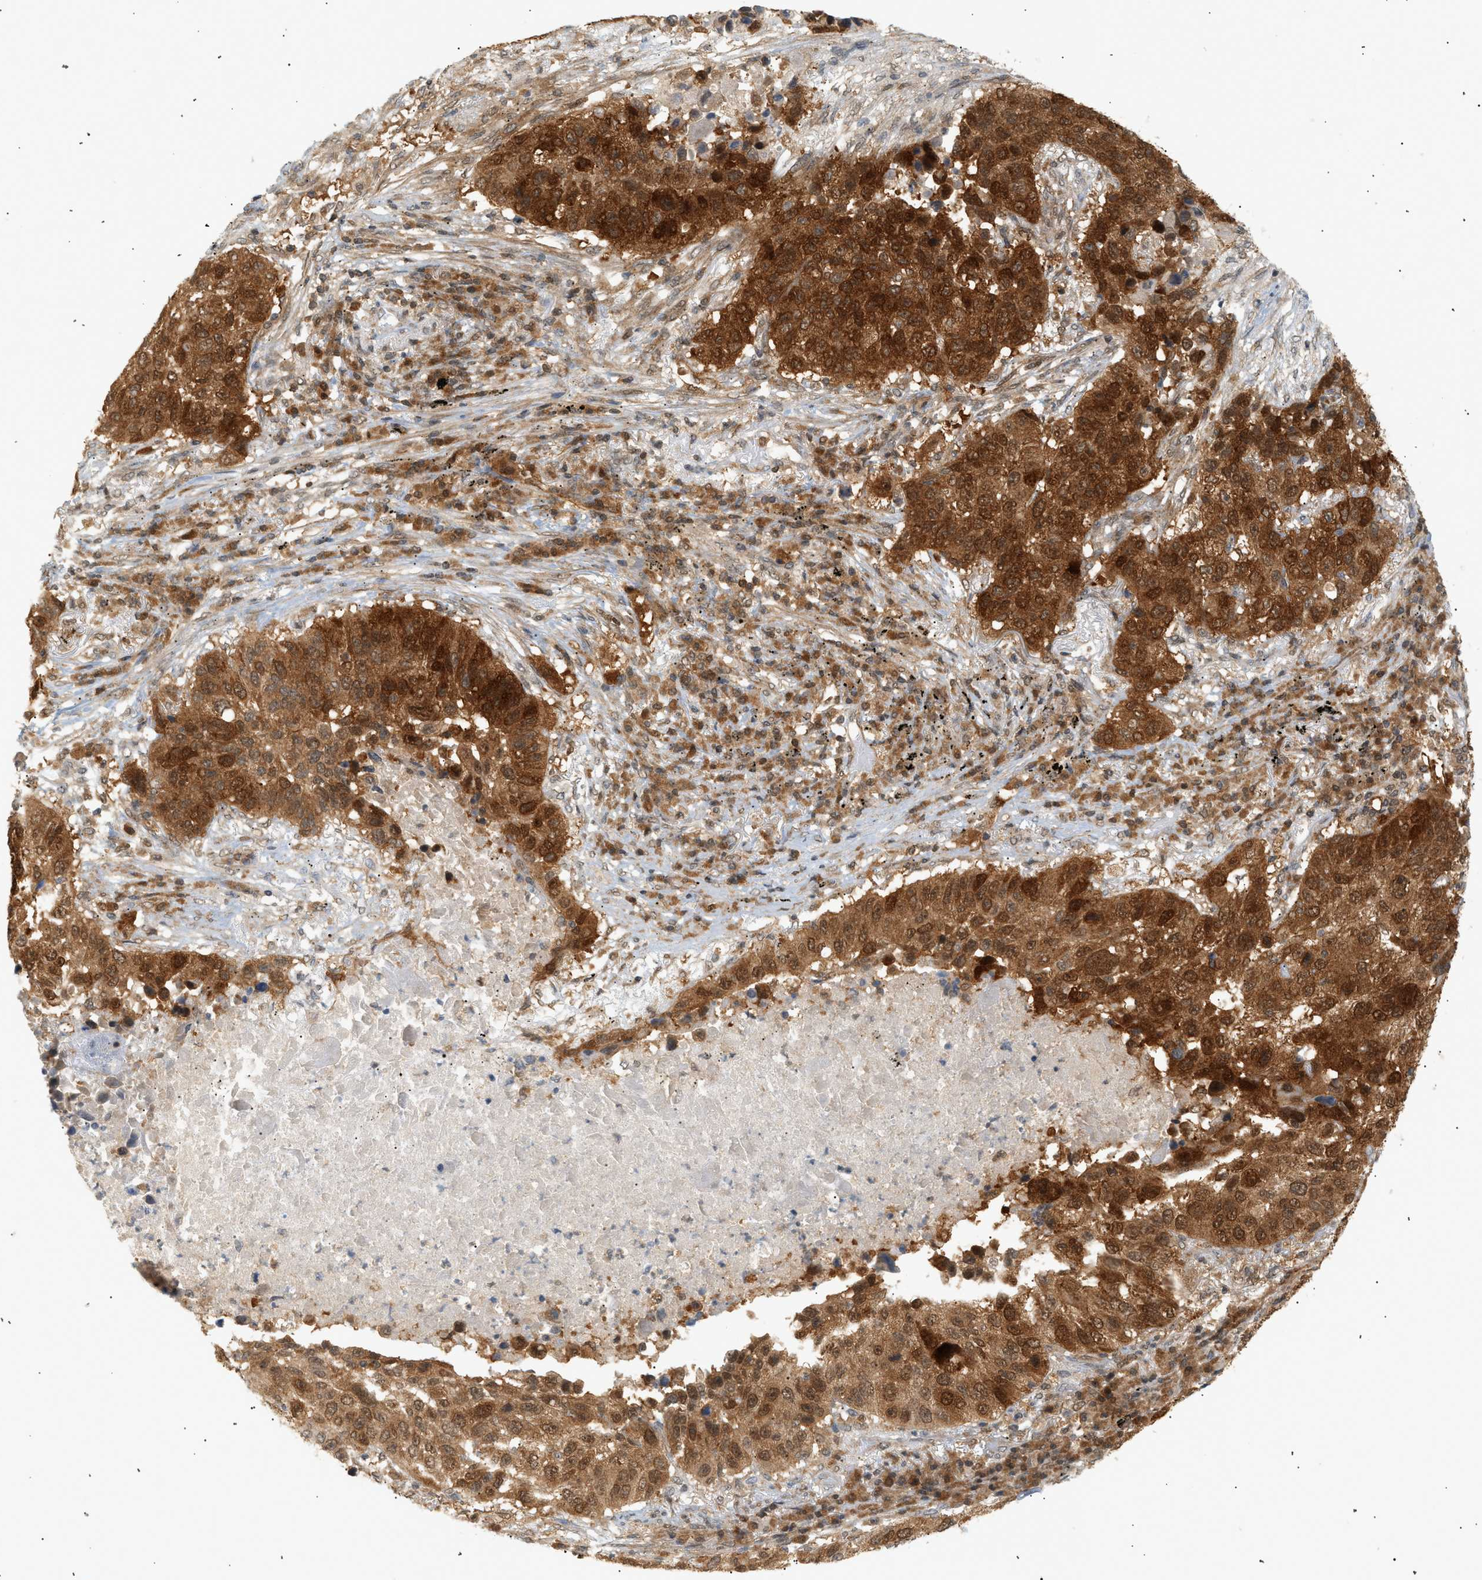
{"staining": {"intensity": "strong", "quantity": ">75%", "location": "cytoplasmic/membranous,nuclear"}, "tissue": "lung cancer", "cell_type": "Tumor cells", "image_type": "cancer", "snomed": [{"axis": "morphology", "description": "Squamous cell carcinoma, NOS"}, {"axis": "topography", "description": "Lung"}], "caption": "A high amount of strong cytoplasmic/membranous and nuclear positivity is present in about >75% of tumor cells in lung cancer tissue.", "gene": "SHC1", "patient": {"sex": "male", "age": 57}}